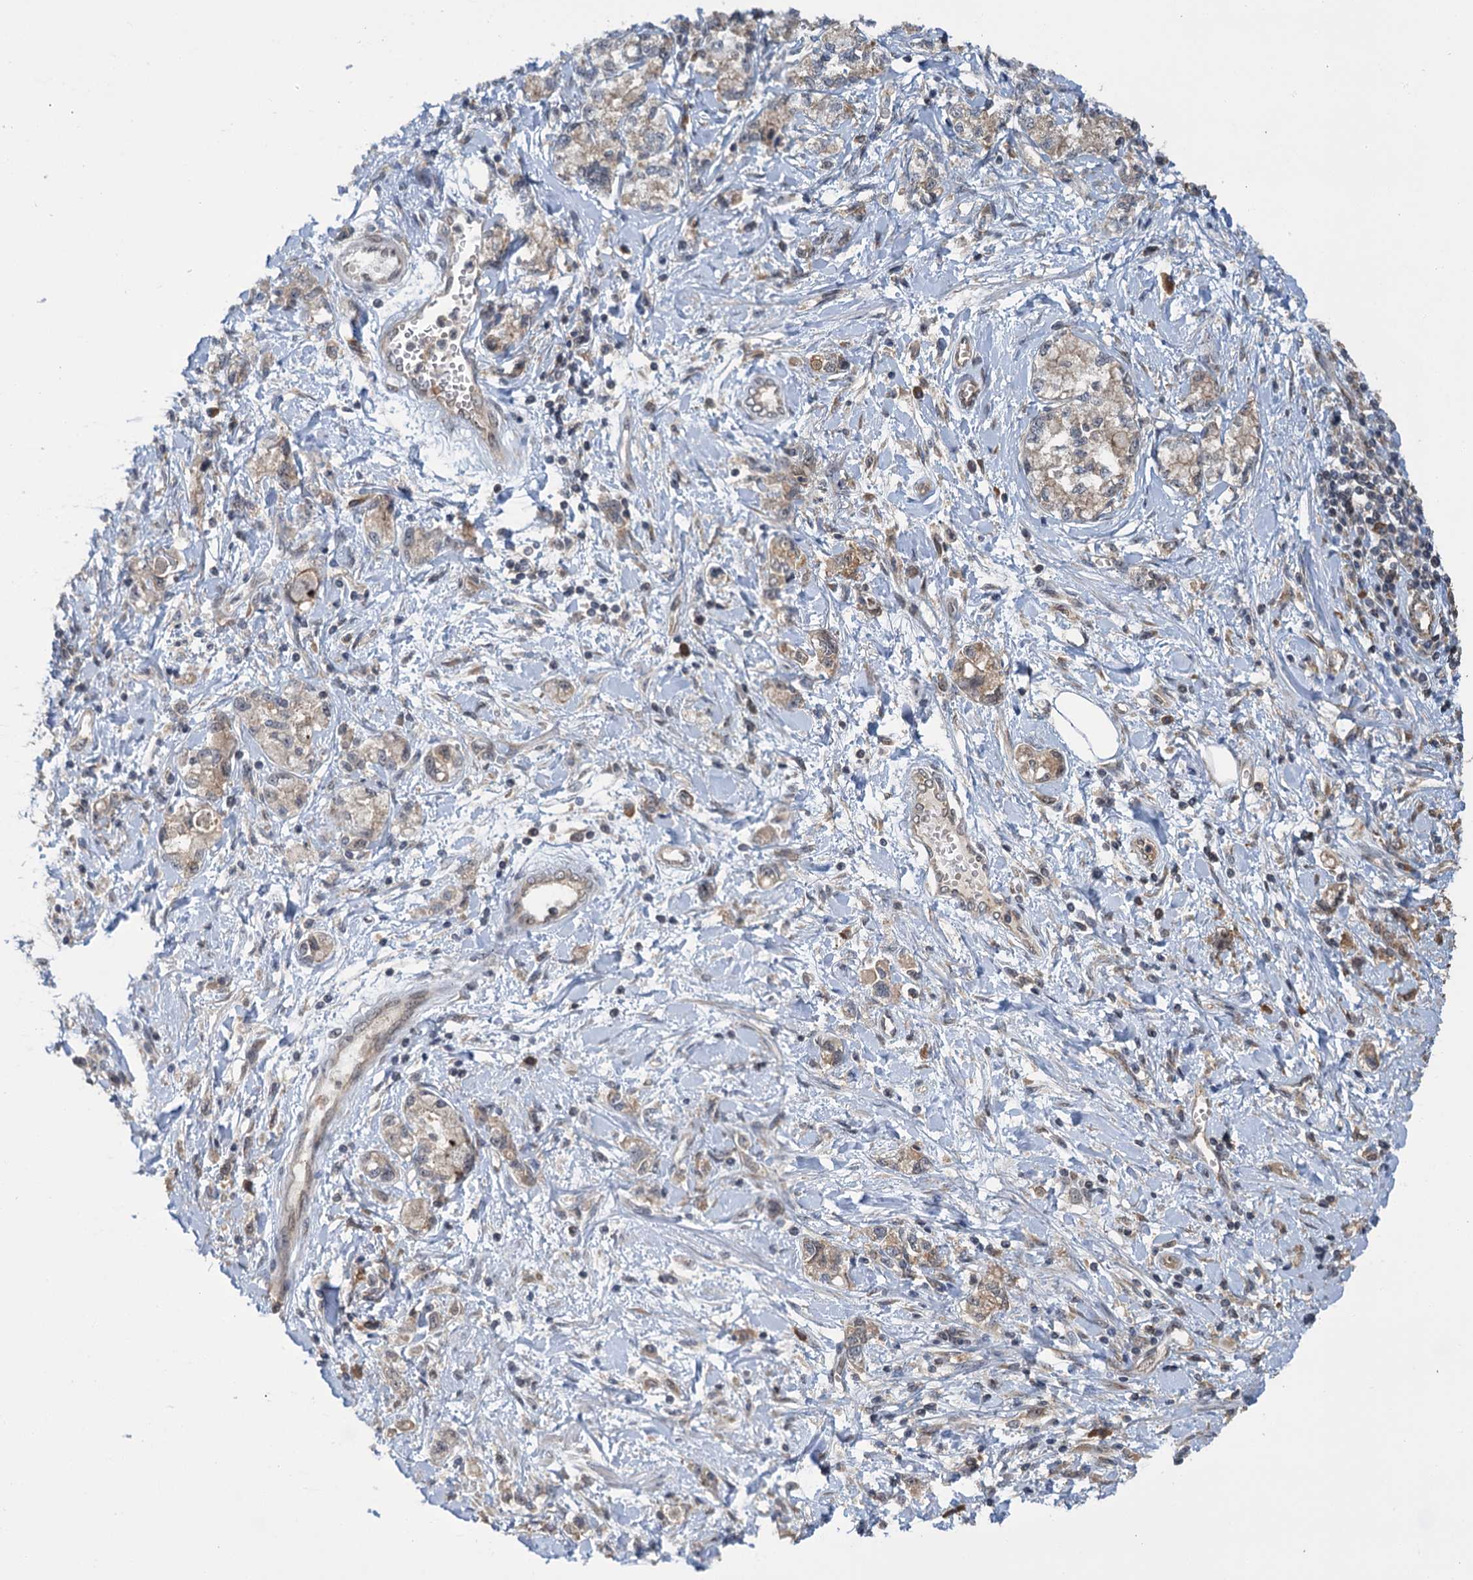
{"staining": {"intensity": "weak", "quantity": ">75%", "location": "cytoplasmic/membranous"}, "tissue": "stomach cancer", "cell_type": "Tumor cells", "image_type": "cancer", "snomed": [{"axis": "morphology", "description": "Adenocarcinoma, NOS"}, {"axis": "topography", "description": "Stomach"}], "caption": "Stomach adenocarcinoma stained with a protein marker demonstrates weak staining in tumor cells.", "gene": "KANSL2", "patient": {"sex": "female", "age": 76}}